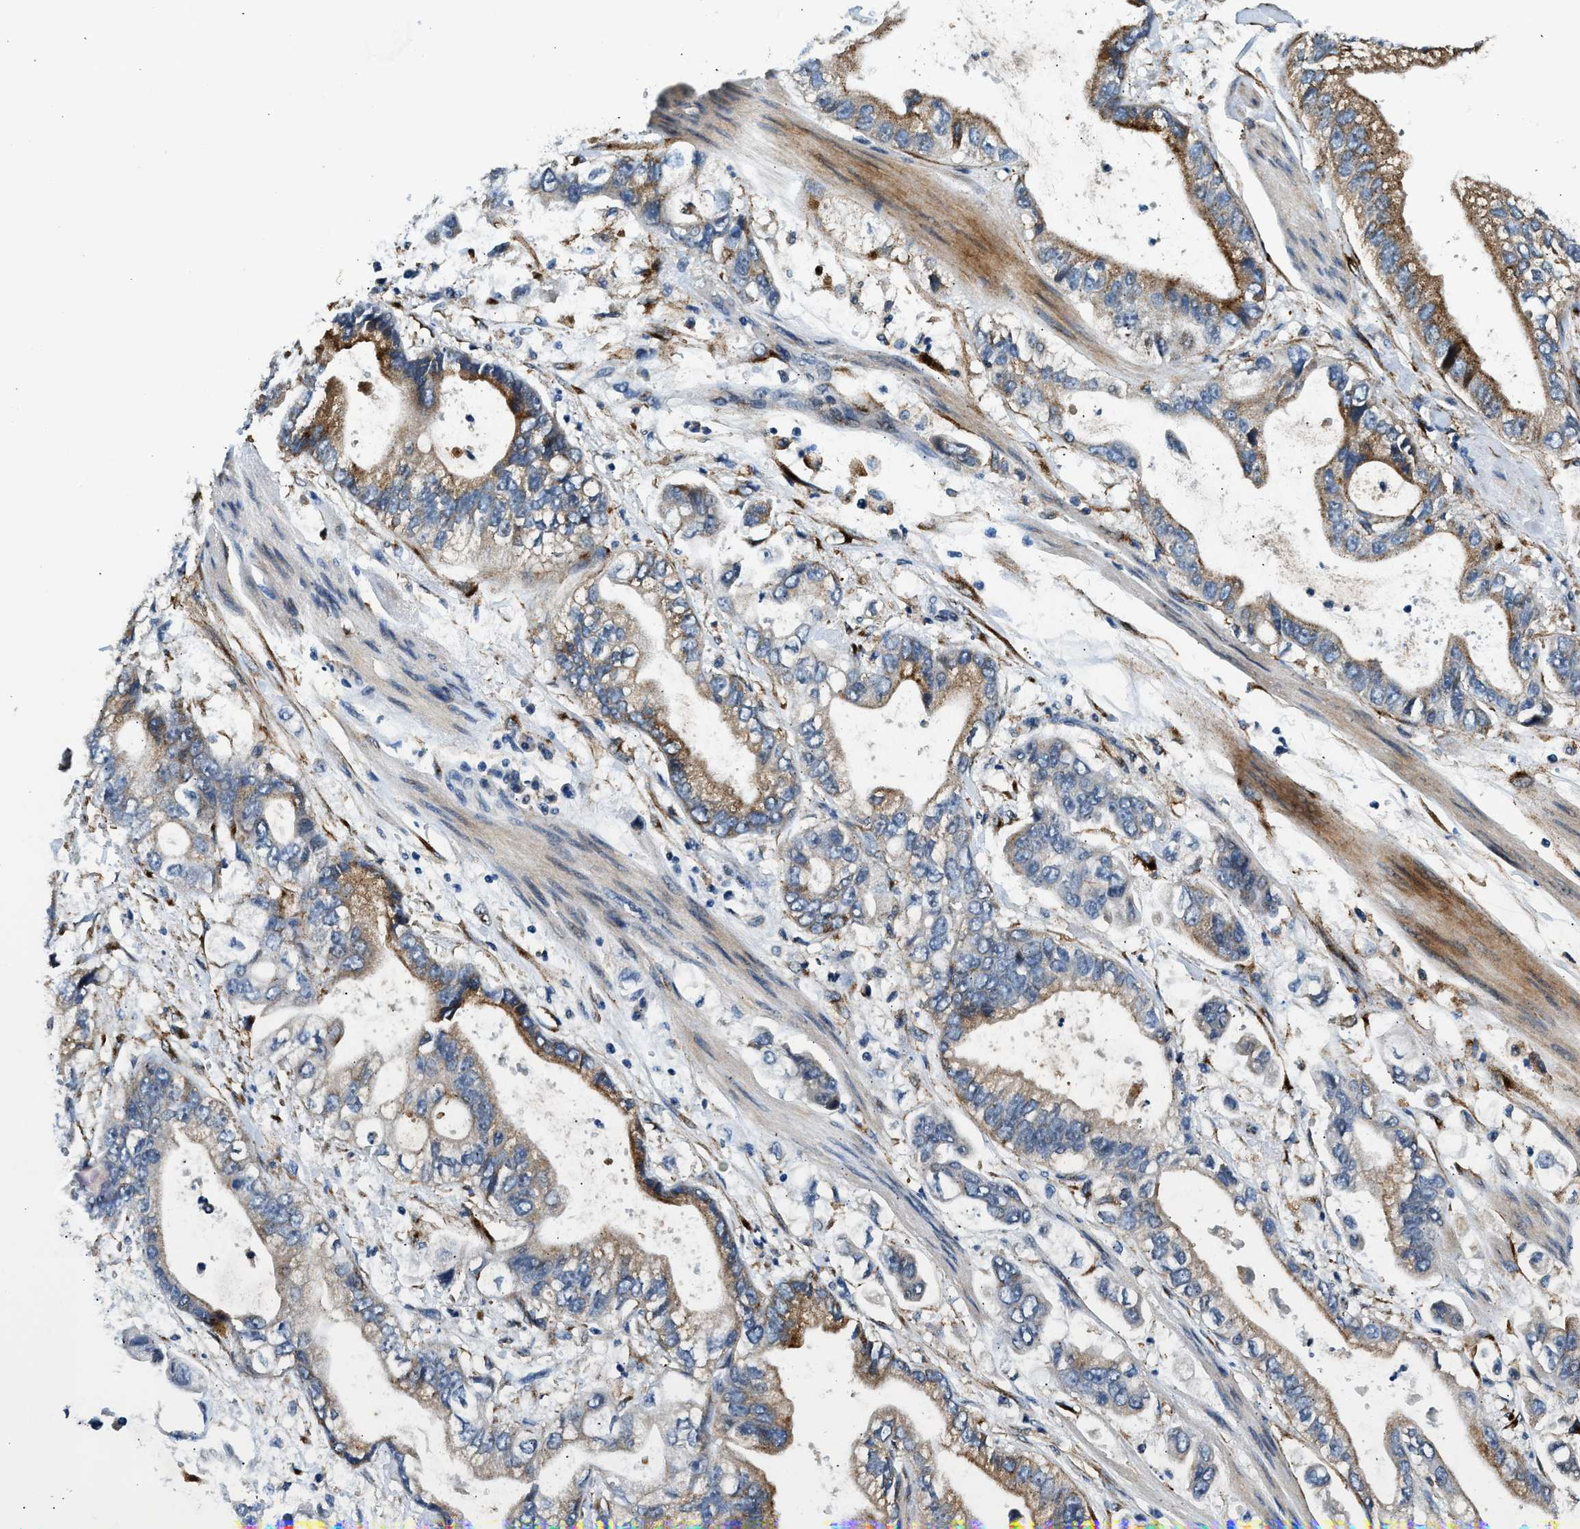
{"staining": {"intensity": "moderate", "quantity": "25%-75%", "location": "cytoplasmic/membranous"}, "tissue": "stomach cancer", "cell_type": "Tumor cells", "image_type": "cancer", "snomed": [{"axis": "morphology", "description": "Normal tissue, NOS"}, {"axis": "morphology", "description": "Adenocarcinoma, NOS"}, {"axis": "topography", "description": "Stomach"}], "caption": "This photomicrograph demonstrates IHC staining of stomach cancer, with medium moderate cytoplasmic/membranous staining in about 25%-75% of tumor cells.", "gene": "LRP1", "patient": {"sex": "male", "age": 62}}